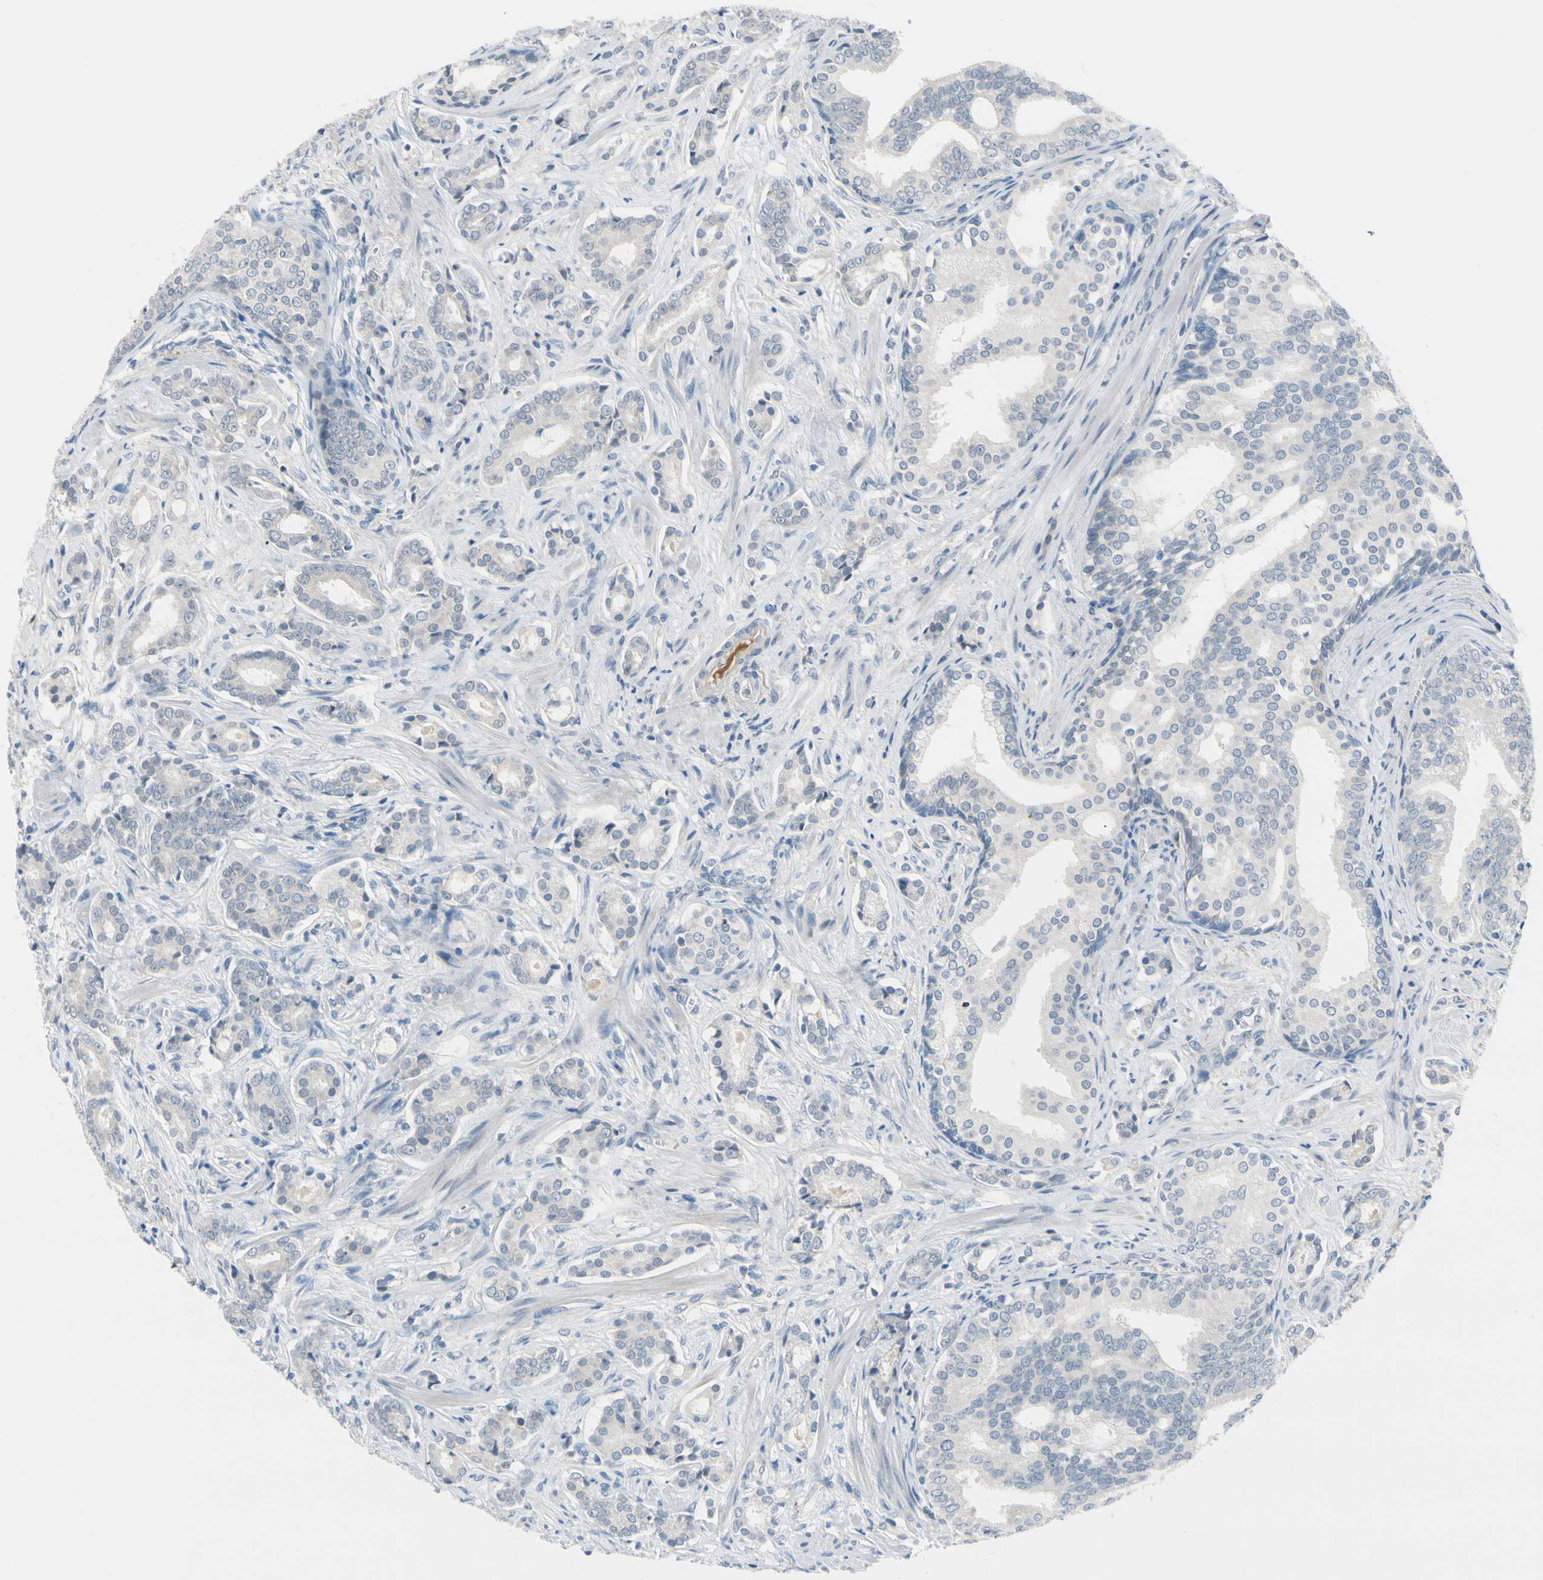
{"staining": {"intensity": "negative", "quantity": "none", "location": "none"}, "tissue": "prostate cancer", "cell_type": "Tumor cells", "image_type": "cancer", "snomed": [{"axis": "morphology", "description": "Adenocarcinoma, Low grade"}, {"axis": "topography", "description": "Prostate"}], "caption": "Prostate cancer (low-grade adenocarcinoma) was stained to show a protein in brown. There is no significant staining in tumor cells.", "gene": "CNDP1", "patient": {"sex": "male", "age": 58}}